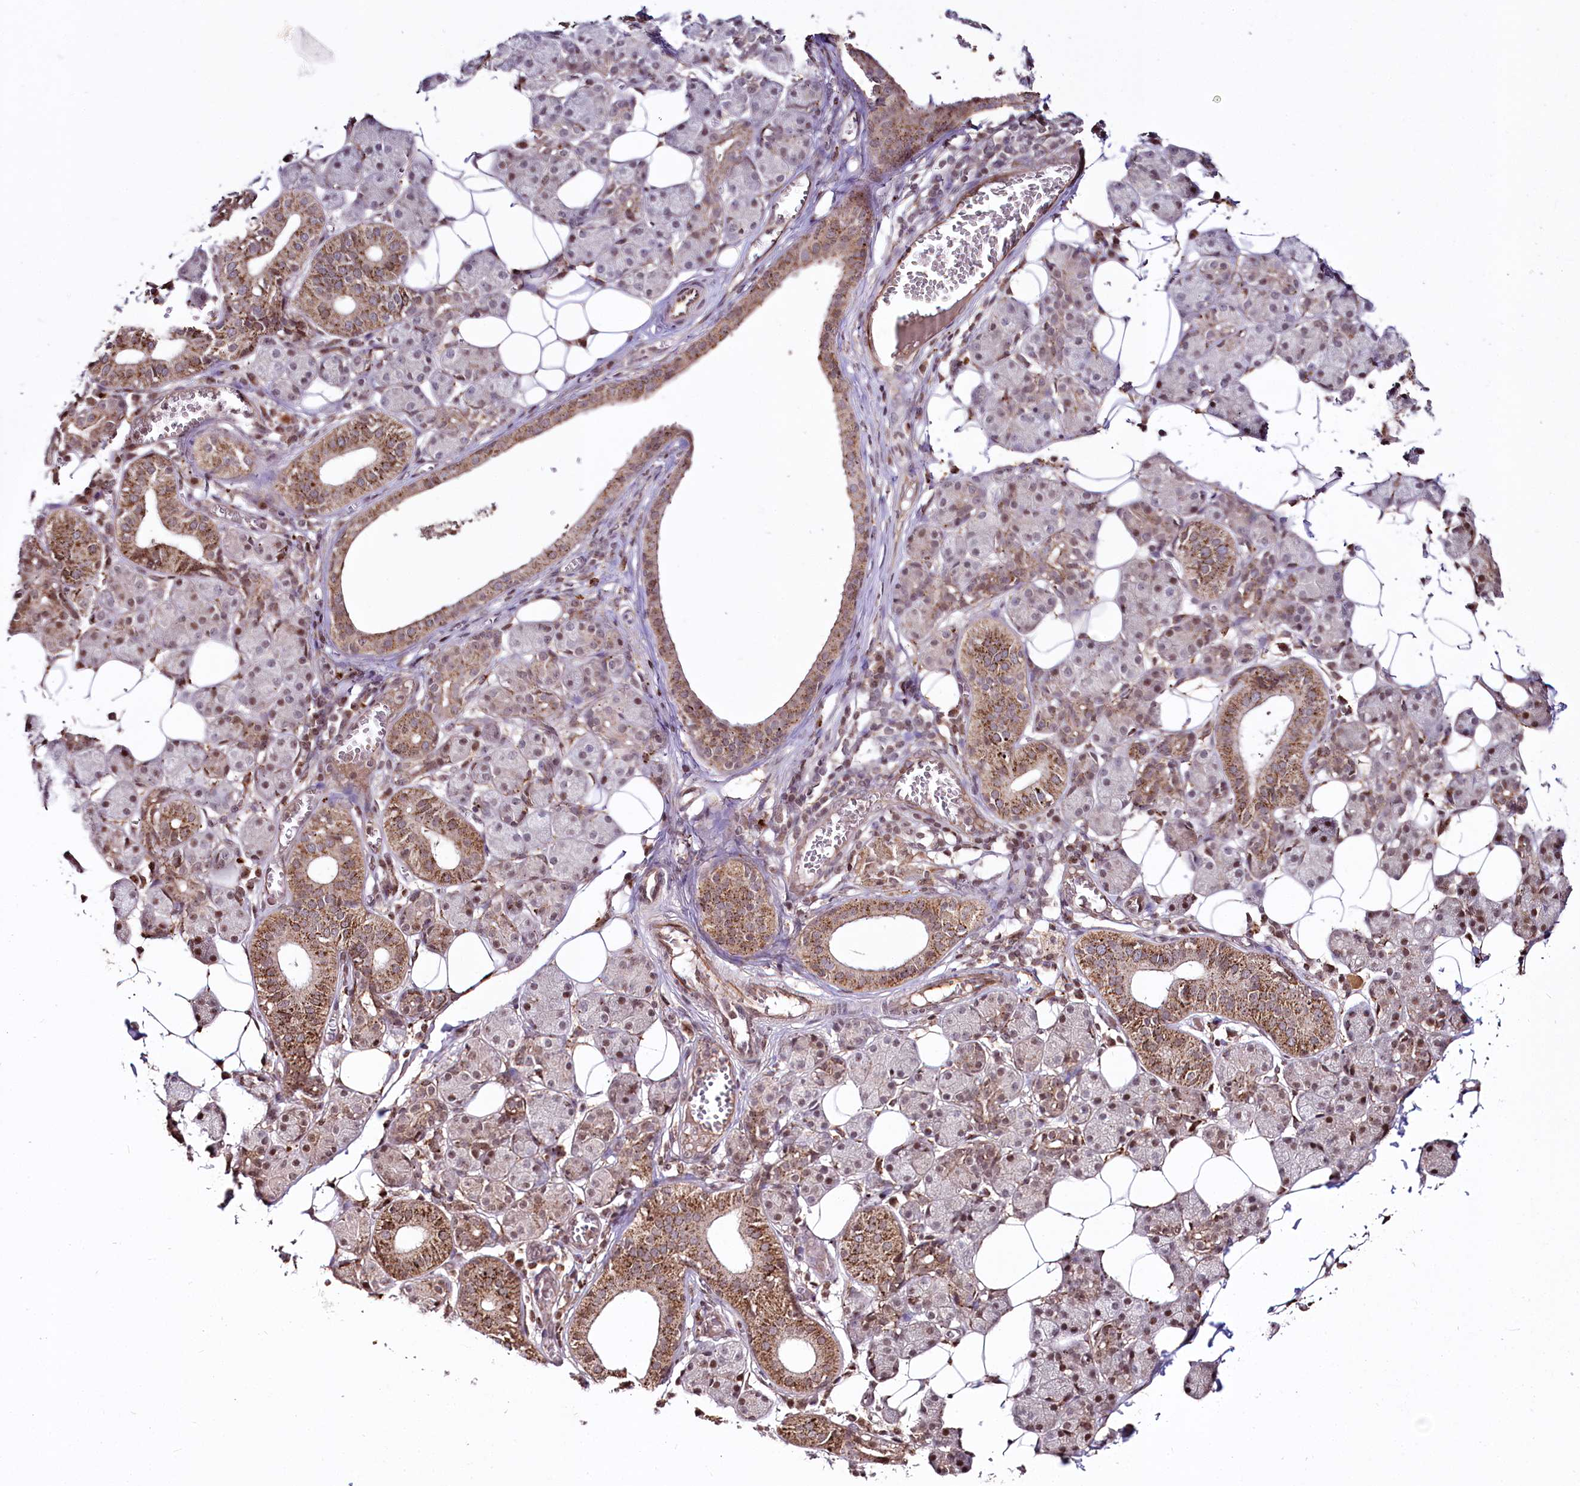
{"staining": {"intensity": "moderate", "quantity": "25%-75%", "location": "cytoplasmic/membranous,nuclear"}, "tissue": "salivary gland", "cell_type": "Glandular cells", "image_type": "normal", "snomed": [{"axis": "morphology", "description": "Normal tissue, NOS"}, {"axis": "topography", "description": "Salivary gland"}], "caption": "Glandular cells display medium levels of moderate cytoplasmic/membranous,nuclear staining in approximately 25%-75% of cells in unremarkable salivary gland.", "gene": "HOXC8", "patient": {"sex": "female", "age": 33}}